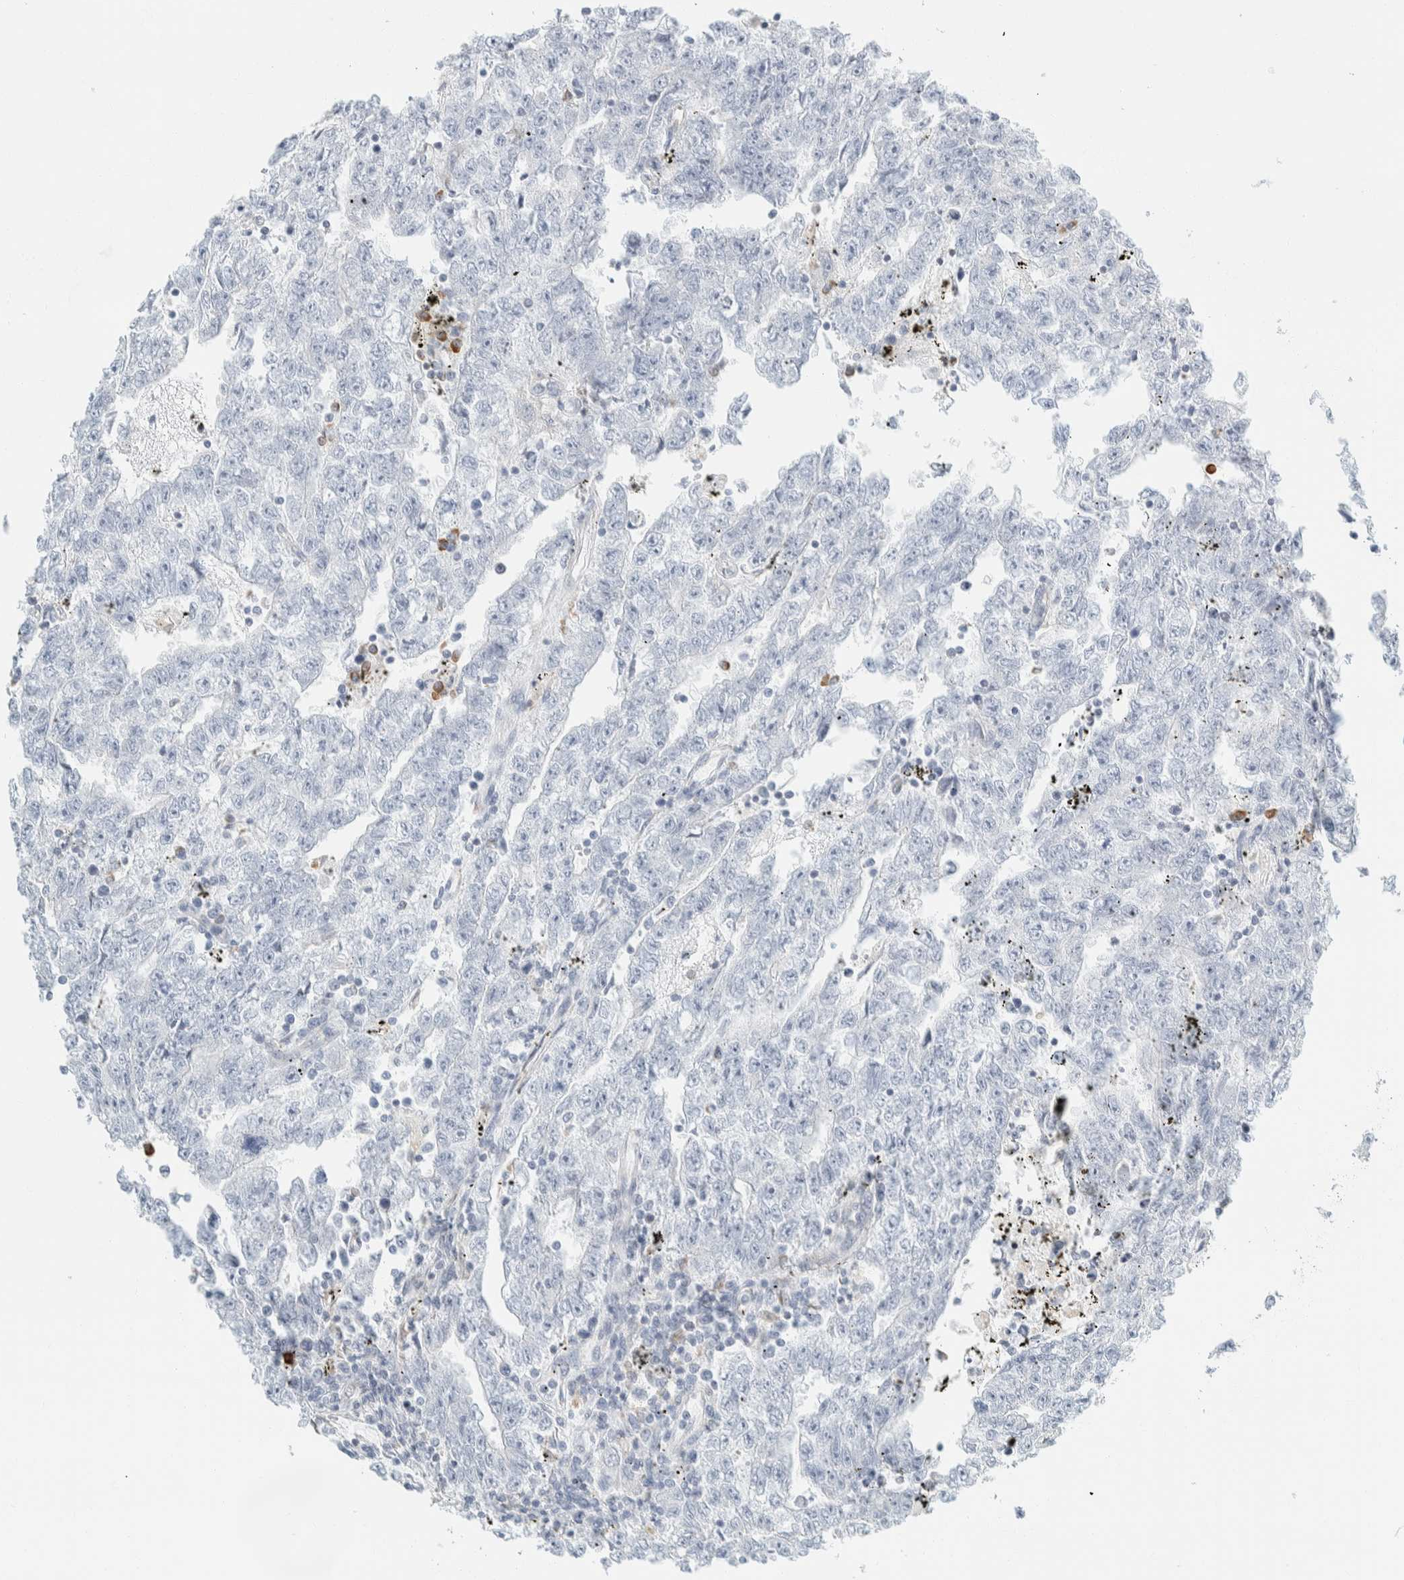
{"staining": {"intensity": "negative", "quantity": "none", "location": "none"}, "tissue": "testis cancer", "cell_type": "Tumor cells", "image_type": "cancer", "snomed": [{"axis": "morphology", "description": "Carcinoma, Embryonal, NOS"}, {"axis": "topography", "description": "Testis"}], "caption": "Immunohistochemistry photomicrograph of neoplastic tissue: testis cancer stained with DAB displays no significant protein positivity in tumor cells.", "gene": "ARHGAP27", "patient": {"sex": "male", "age": 25}}